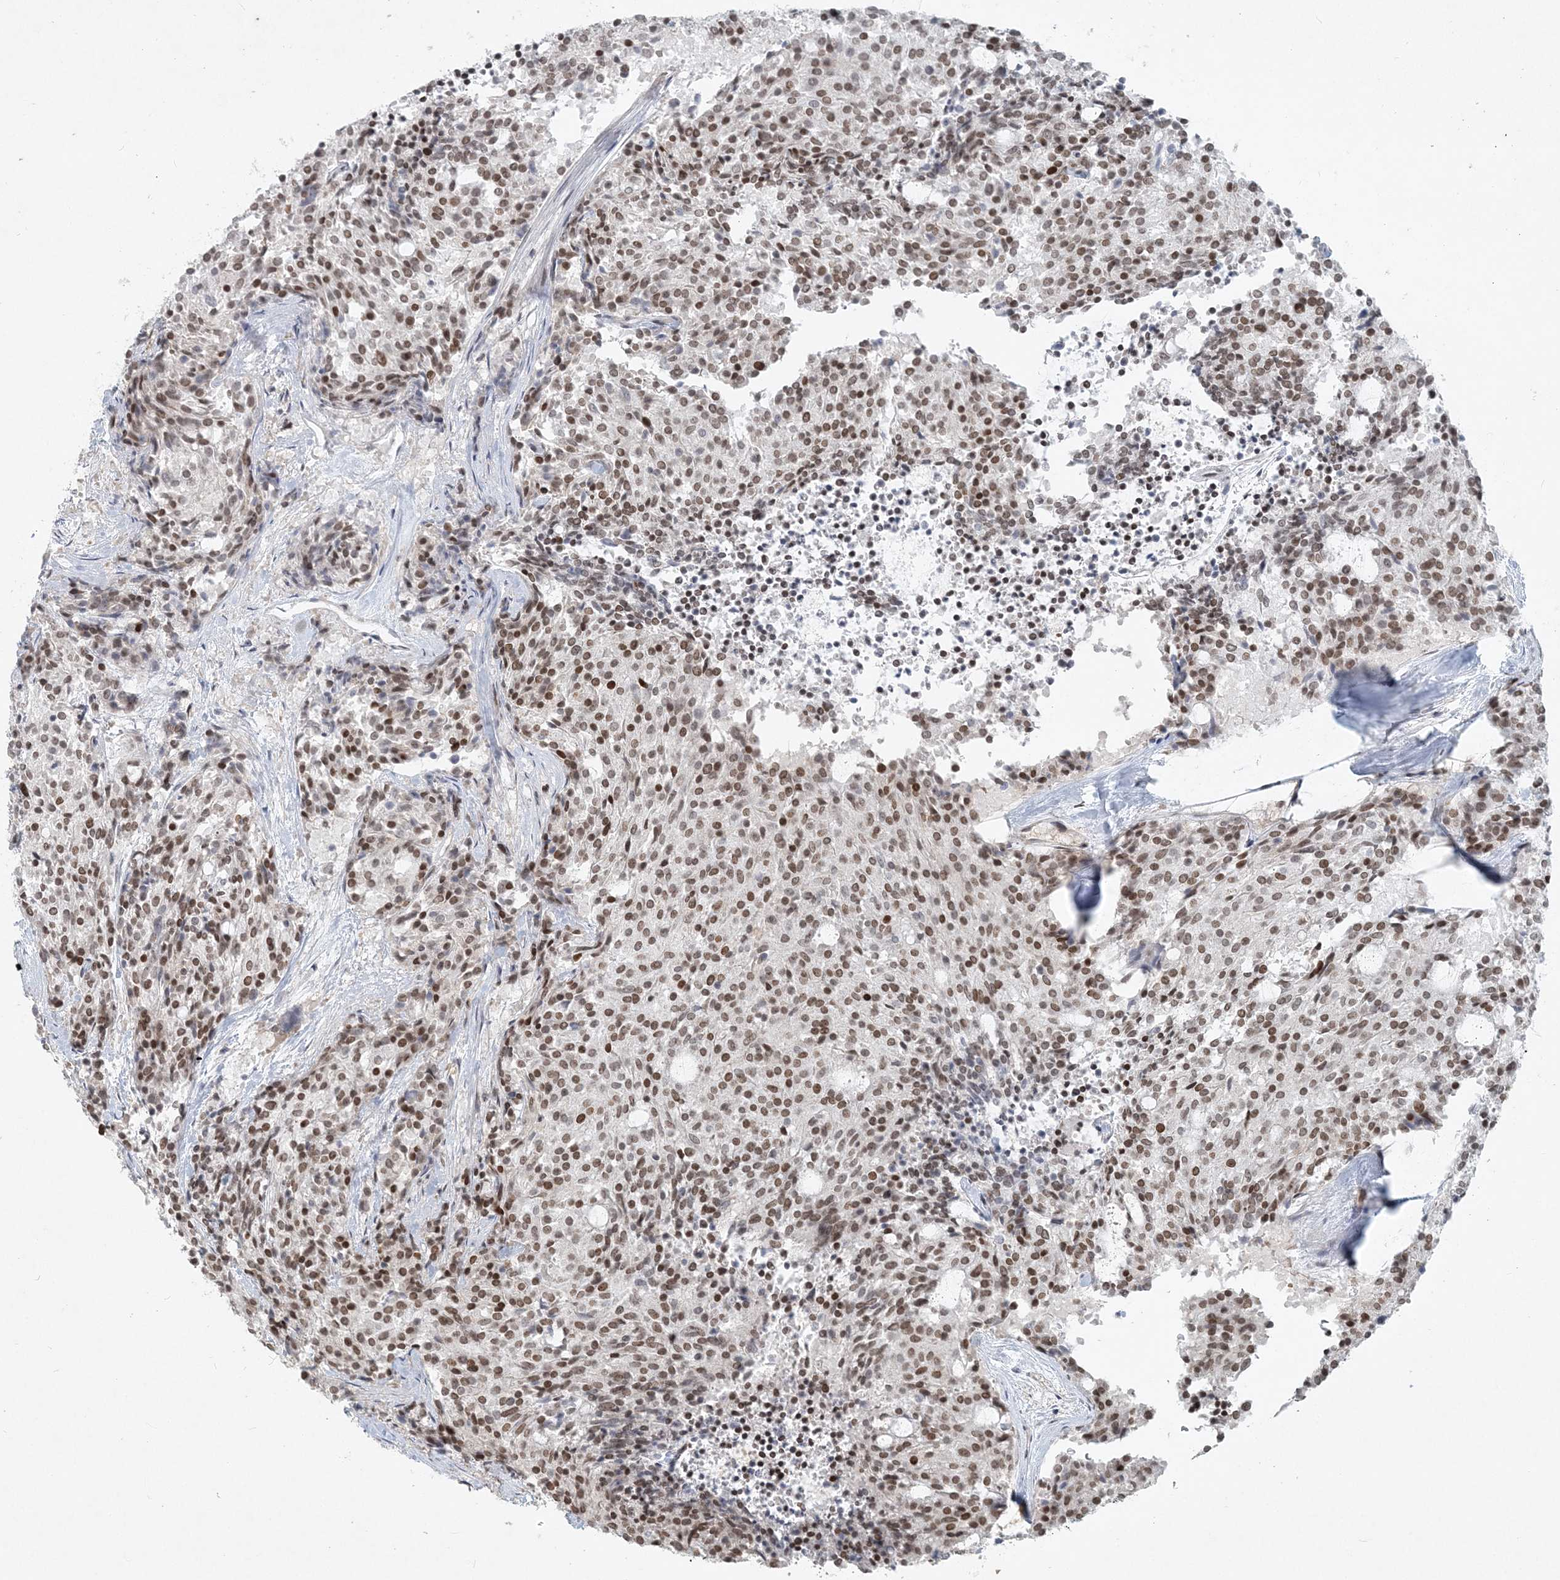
{"staining": {"intensity": "moderate", "quantity": ">75%", "location": "nuclear"}, "tissue": "carcinoid", "cell_type": "Tumor cells", "image_type": "cancer", "snomed": [{"axis": "morphology", "description": "Carcinoid, malignant, NOS"}, {"axis": "topography", "description": "Pancreas"}], "caption": "The image exhibits immunohistochemical staining of carcinoid (malignant). There is moderate nuclear positivity is present in about >75% of tumor cells. (brown staining indicates protein expression, while blue staining denotes nuclei).", "gene": "BAZ1B", "patient": {"sex": "female", "age": 54}}